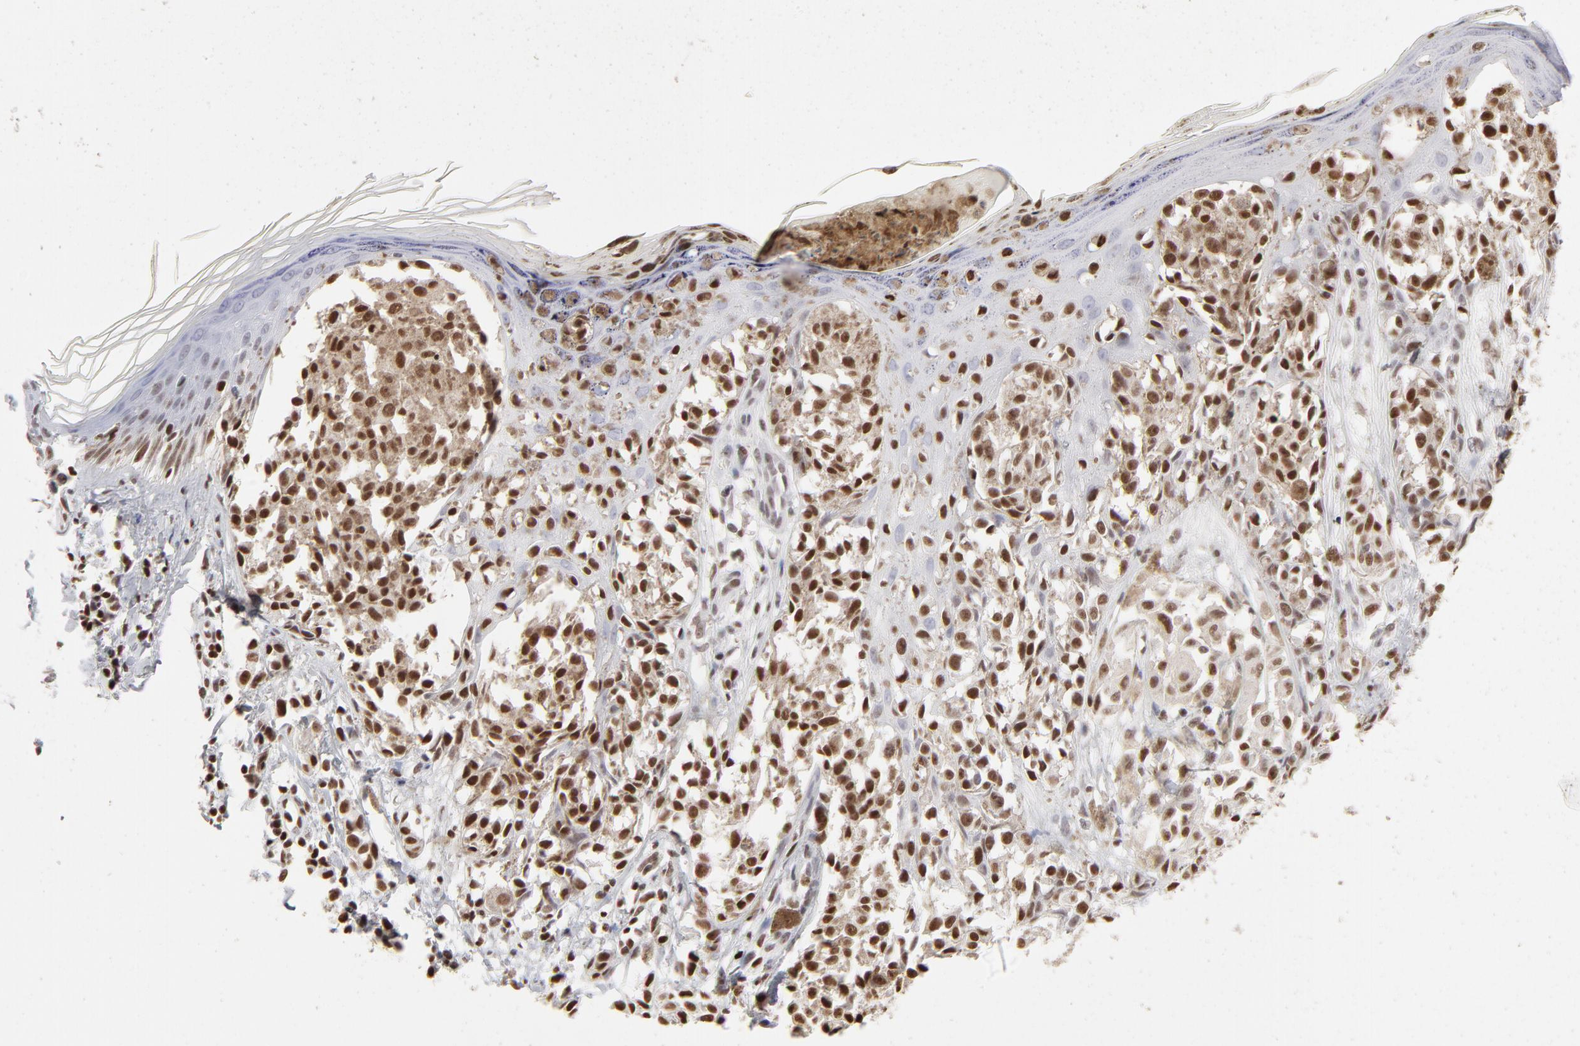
{"staining": {"intensity": "strong", "quantity": ">75%", "location": "nuclear"}, "tissue": "melanoma", "cell_type": "Tumor cells", "image_type": "cancer", "snomed": [{"axis": "morphology", "description": "Malignant melanoma, NOS"}, {"axis": "topography", "description": "Skin"}], "caption": "An immunohistochemistry (IHC) image of neoplastic tissue is shown. Protein staining in brown shows strong nuclear positivity in melanoma within tumor cells.", "gene": "PARP1", "patient": {"sex": "female", "age": 38}}